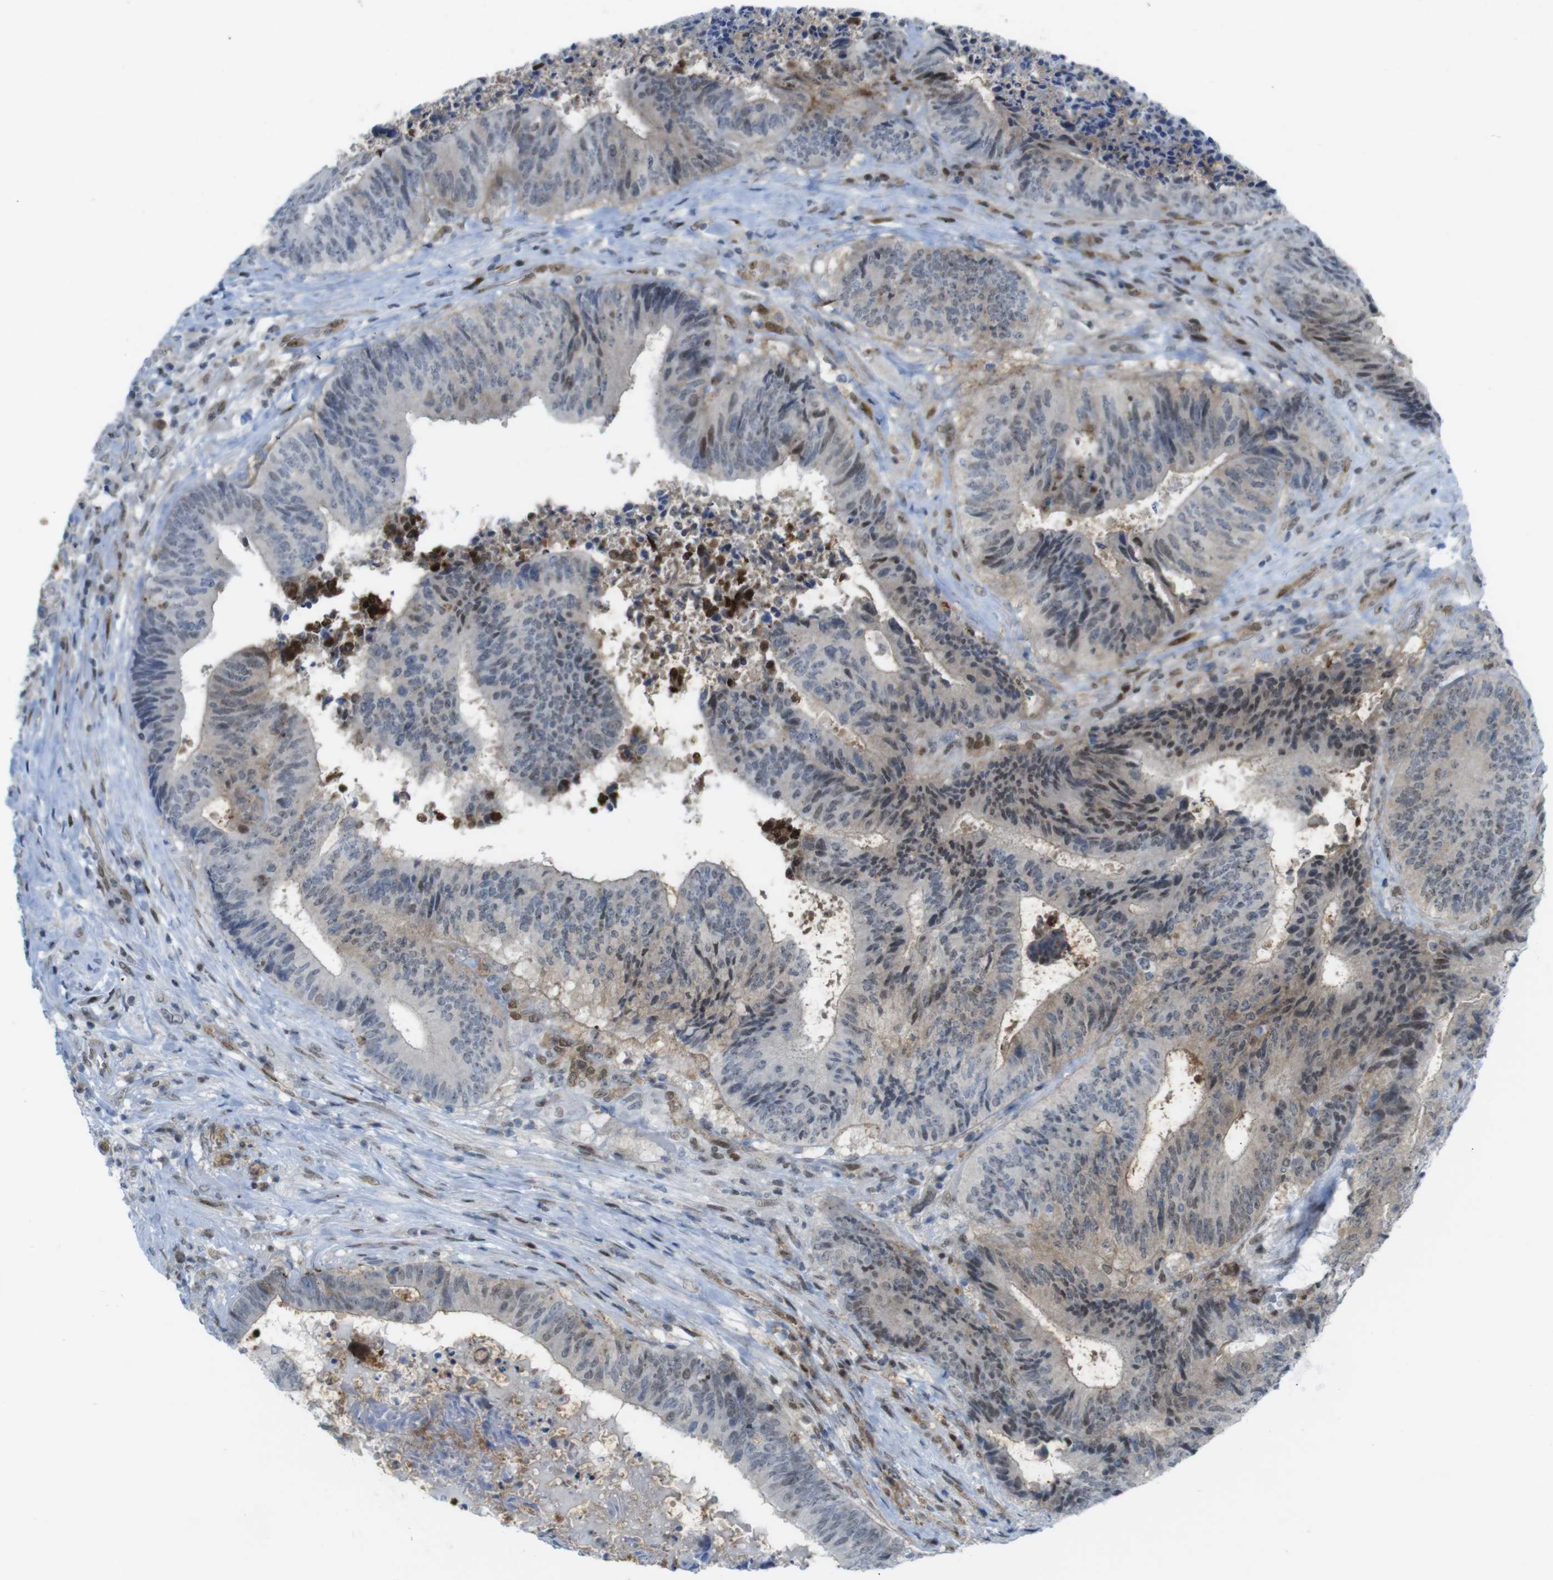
{"staining": {"intensity": "weak", "quantity": "25%-75%", "location": "cytoplasmic/membranous,nuclear"}, "tissue": "colorectal cancer", "cell_type": "Tumor cells", "image_type": "cancer", "snomed": [{"axis": "morphology", "description": "Adenocarcinoma, NOS"}, {"axis": "topography", "description": "Rectum"}], "caption": "A brown stain highlights weak cytoplasmic/membranous and nuclear staining of a protein in human adenocarcinoma (colorectal) tumor cells.", "gene": "UBB", "patient": {"sex": "male", "age": 72}}